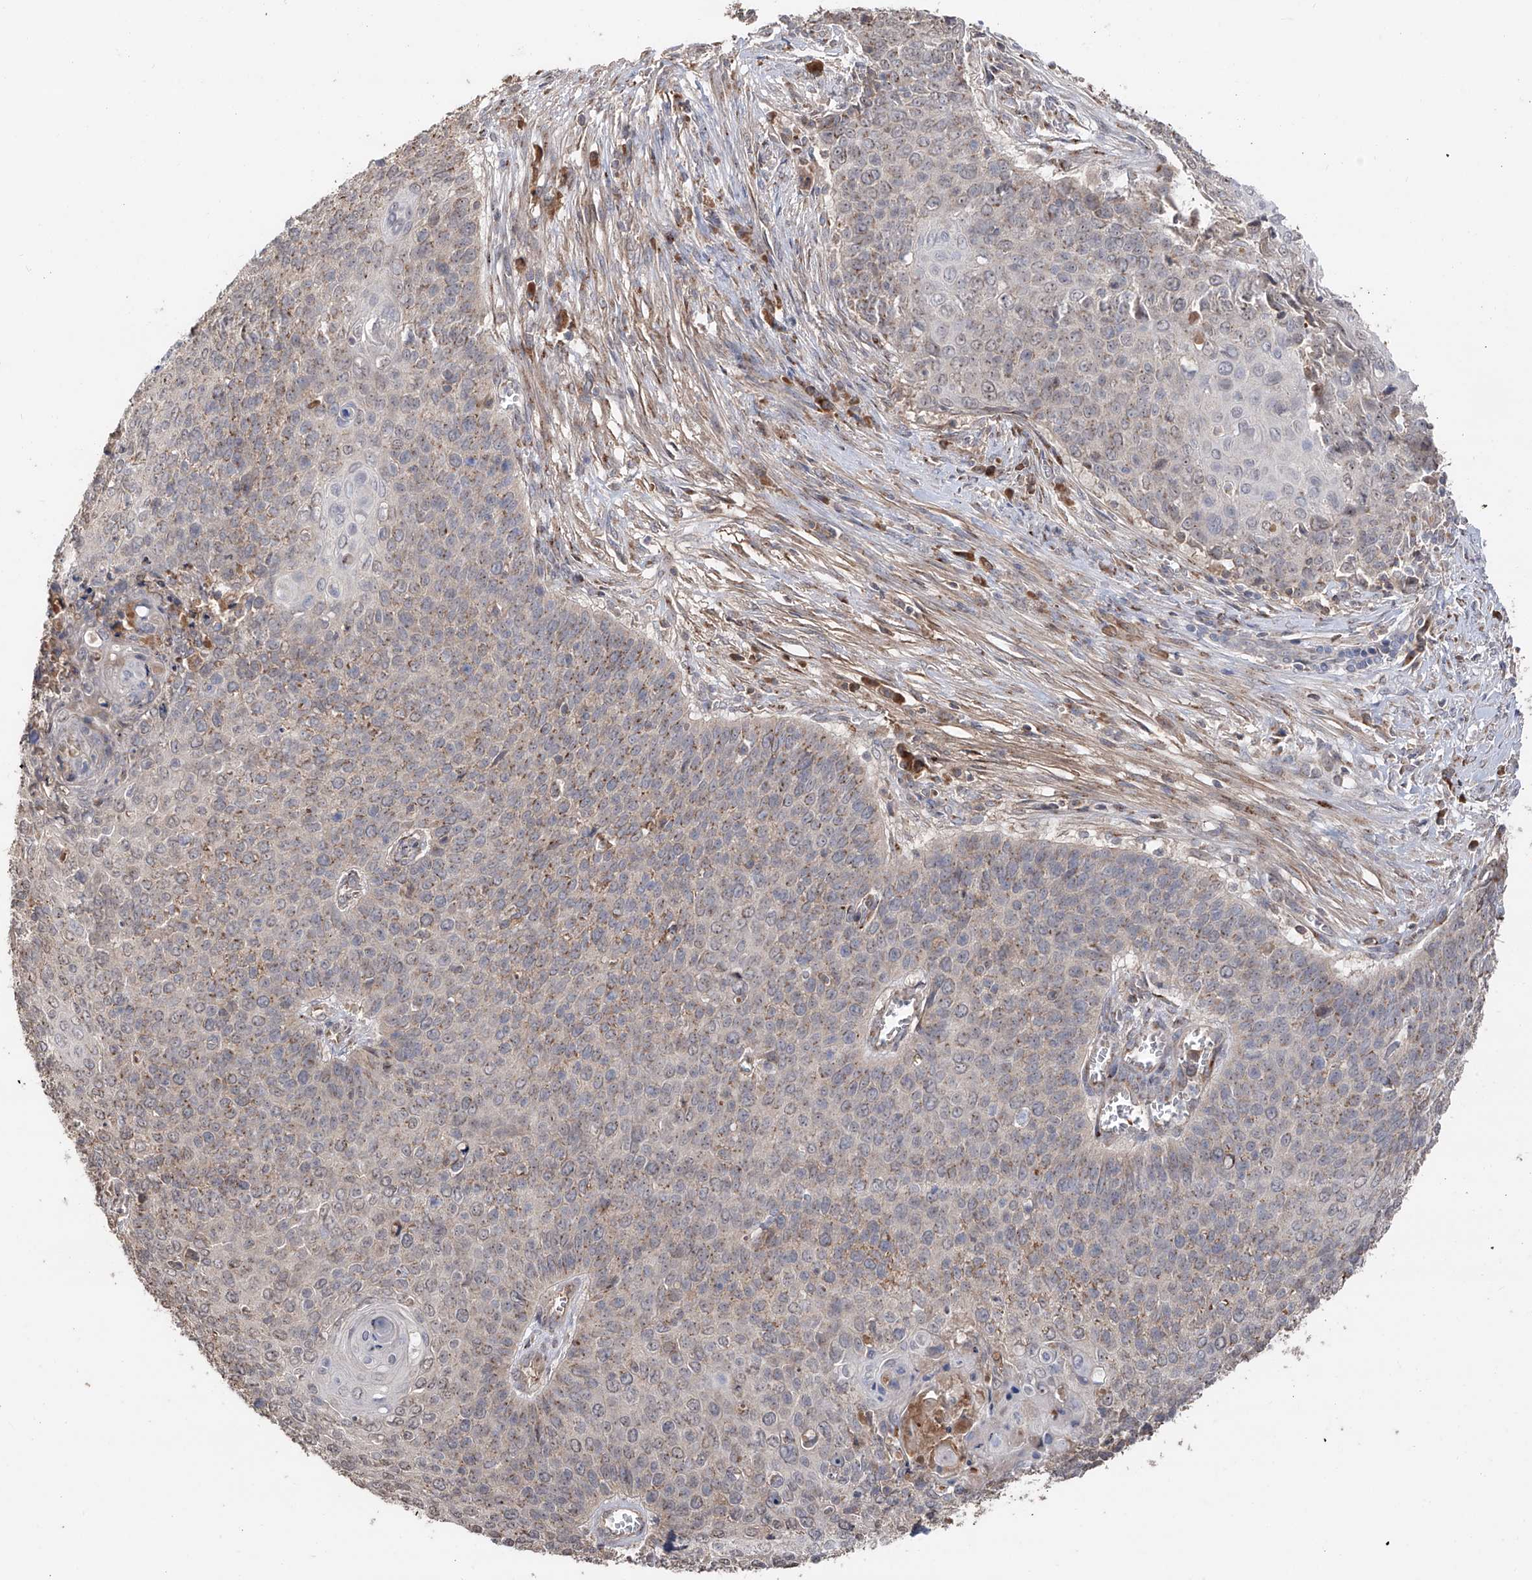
{"staining": {"intensity": "weak", "quantity": "25%-75%", "location": "cytoplasmic/membranous"}, "tissue": "cervical cancer", "cell_type": "Tumor cells", "image_type": "cancer", "snomed": [{"axis": "morphology", "description": "Squamous cell carcinoma, NOS"}, {"axis": "topography", "description": "Cervix"}], "caption": "Immunohistochemistry (DAB (3,3'-diaminobenzidine)) staining of human cervical squamous cell carcinoma displays weak cytoplasmic/membranous protein expression in approximately 25%-75% of tumor cells.", "gene": "EDN1", "patient": {"sex": "female", "age": 39}}